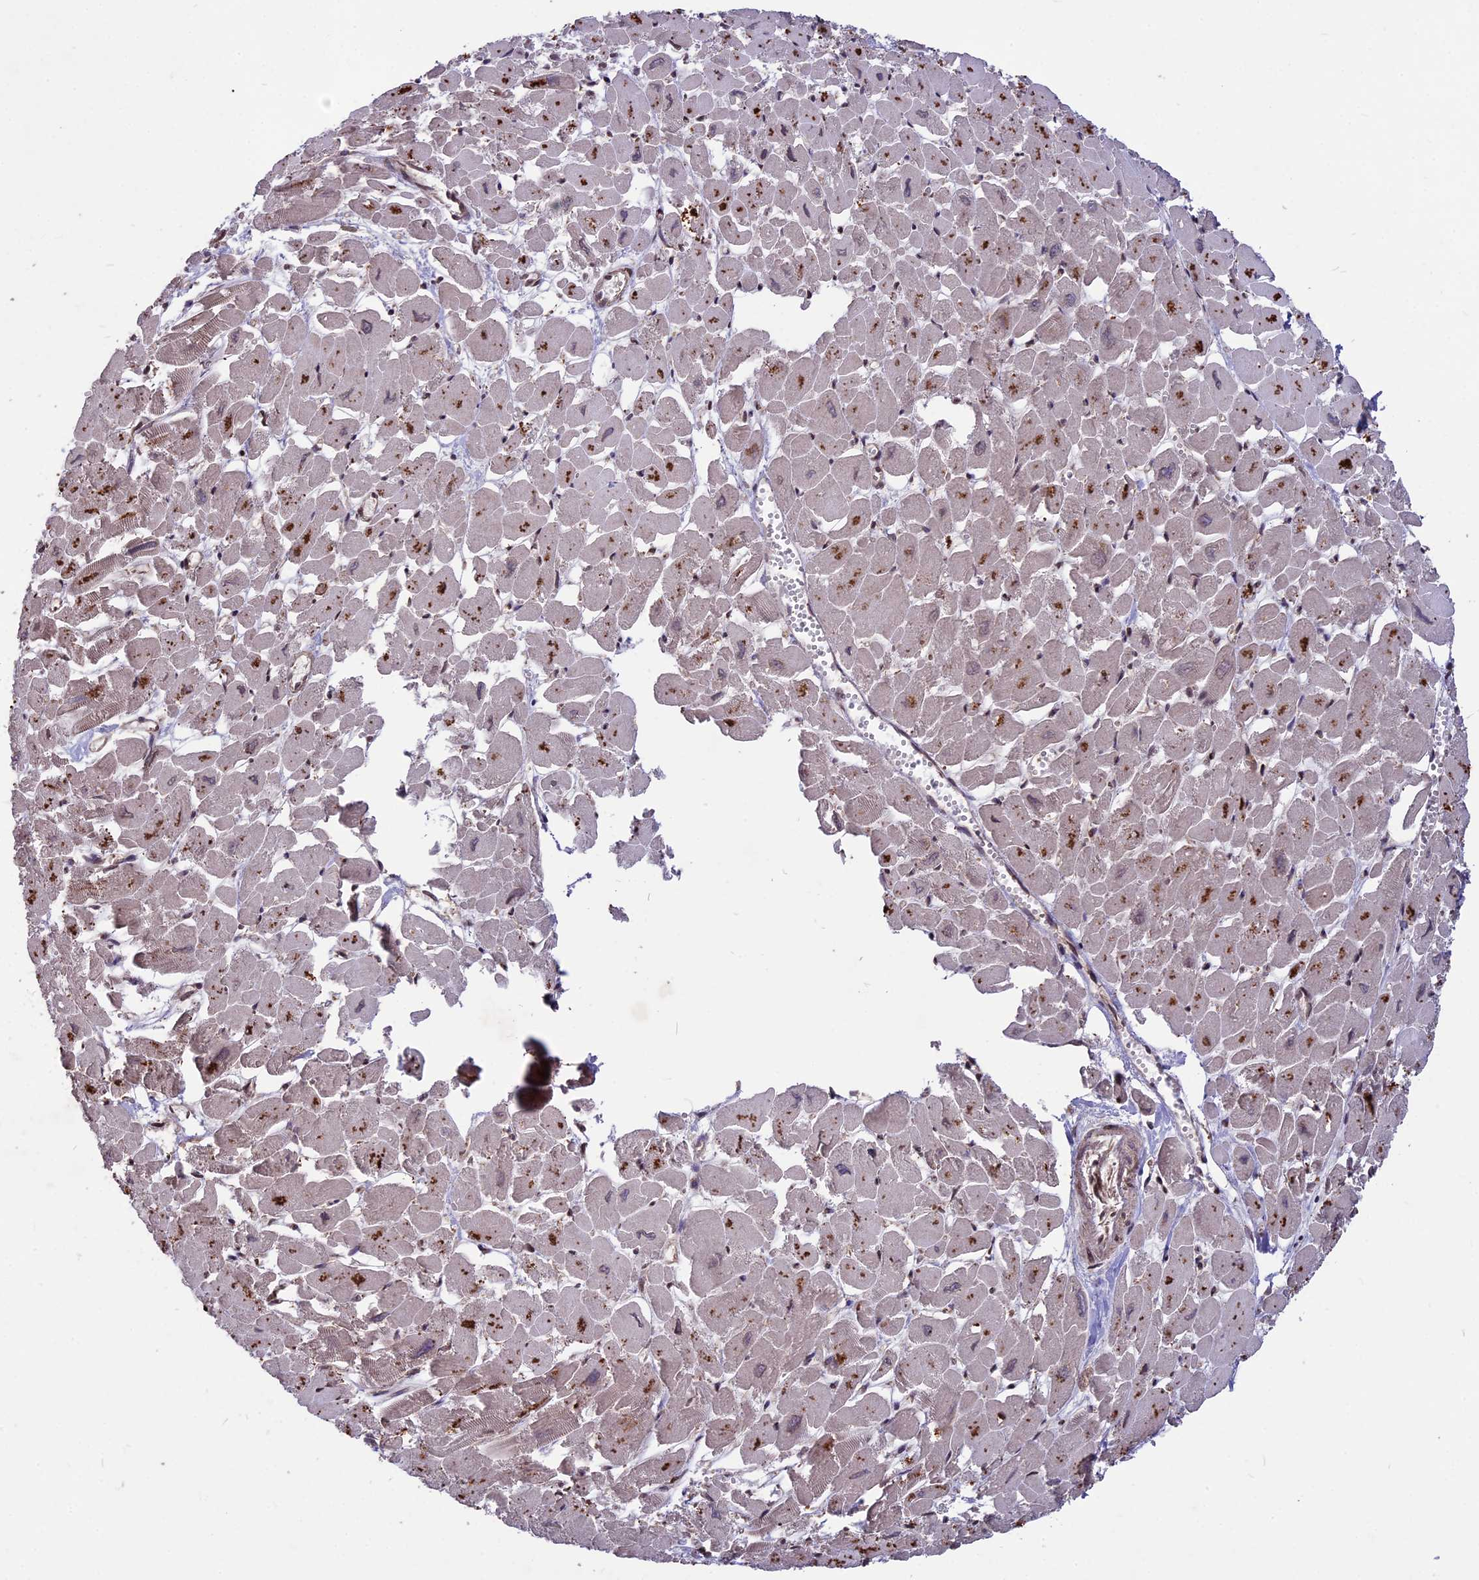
{"staining": {"intensity": "moderate", "quantity": "<25%", "location": "cytoplasmic/membranous"}, "tissue": "heart muscle", "cell_type": "Cardiomyocytes", "image_type": "normal", "snomed": [{"axis": "morphology", "description": "Normal tissue, NOS"}, {"axis": "topography", "description": "Heart"}], "caption": "High-magnification brightfield microscopy of unremarkable heart muscle stained with DAB (3,3'-diaminobenzidine) (brown) and counterstained with hematoxylin (blue). cardiomyocytes exhibit moderate cytoplasmic/membranous staining is appreciated in about<25% of cells. (Stains: DAB in brown, nuclei in blue, Microscopy: brightfield microscopy at high magnification).", "gene": "ZNF598", "patient": {"sex": "male", "age": 54}}